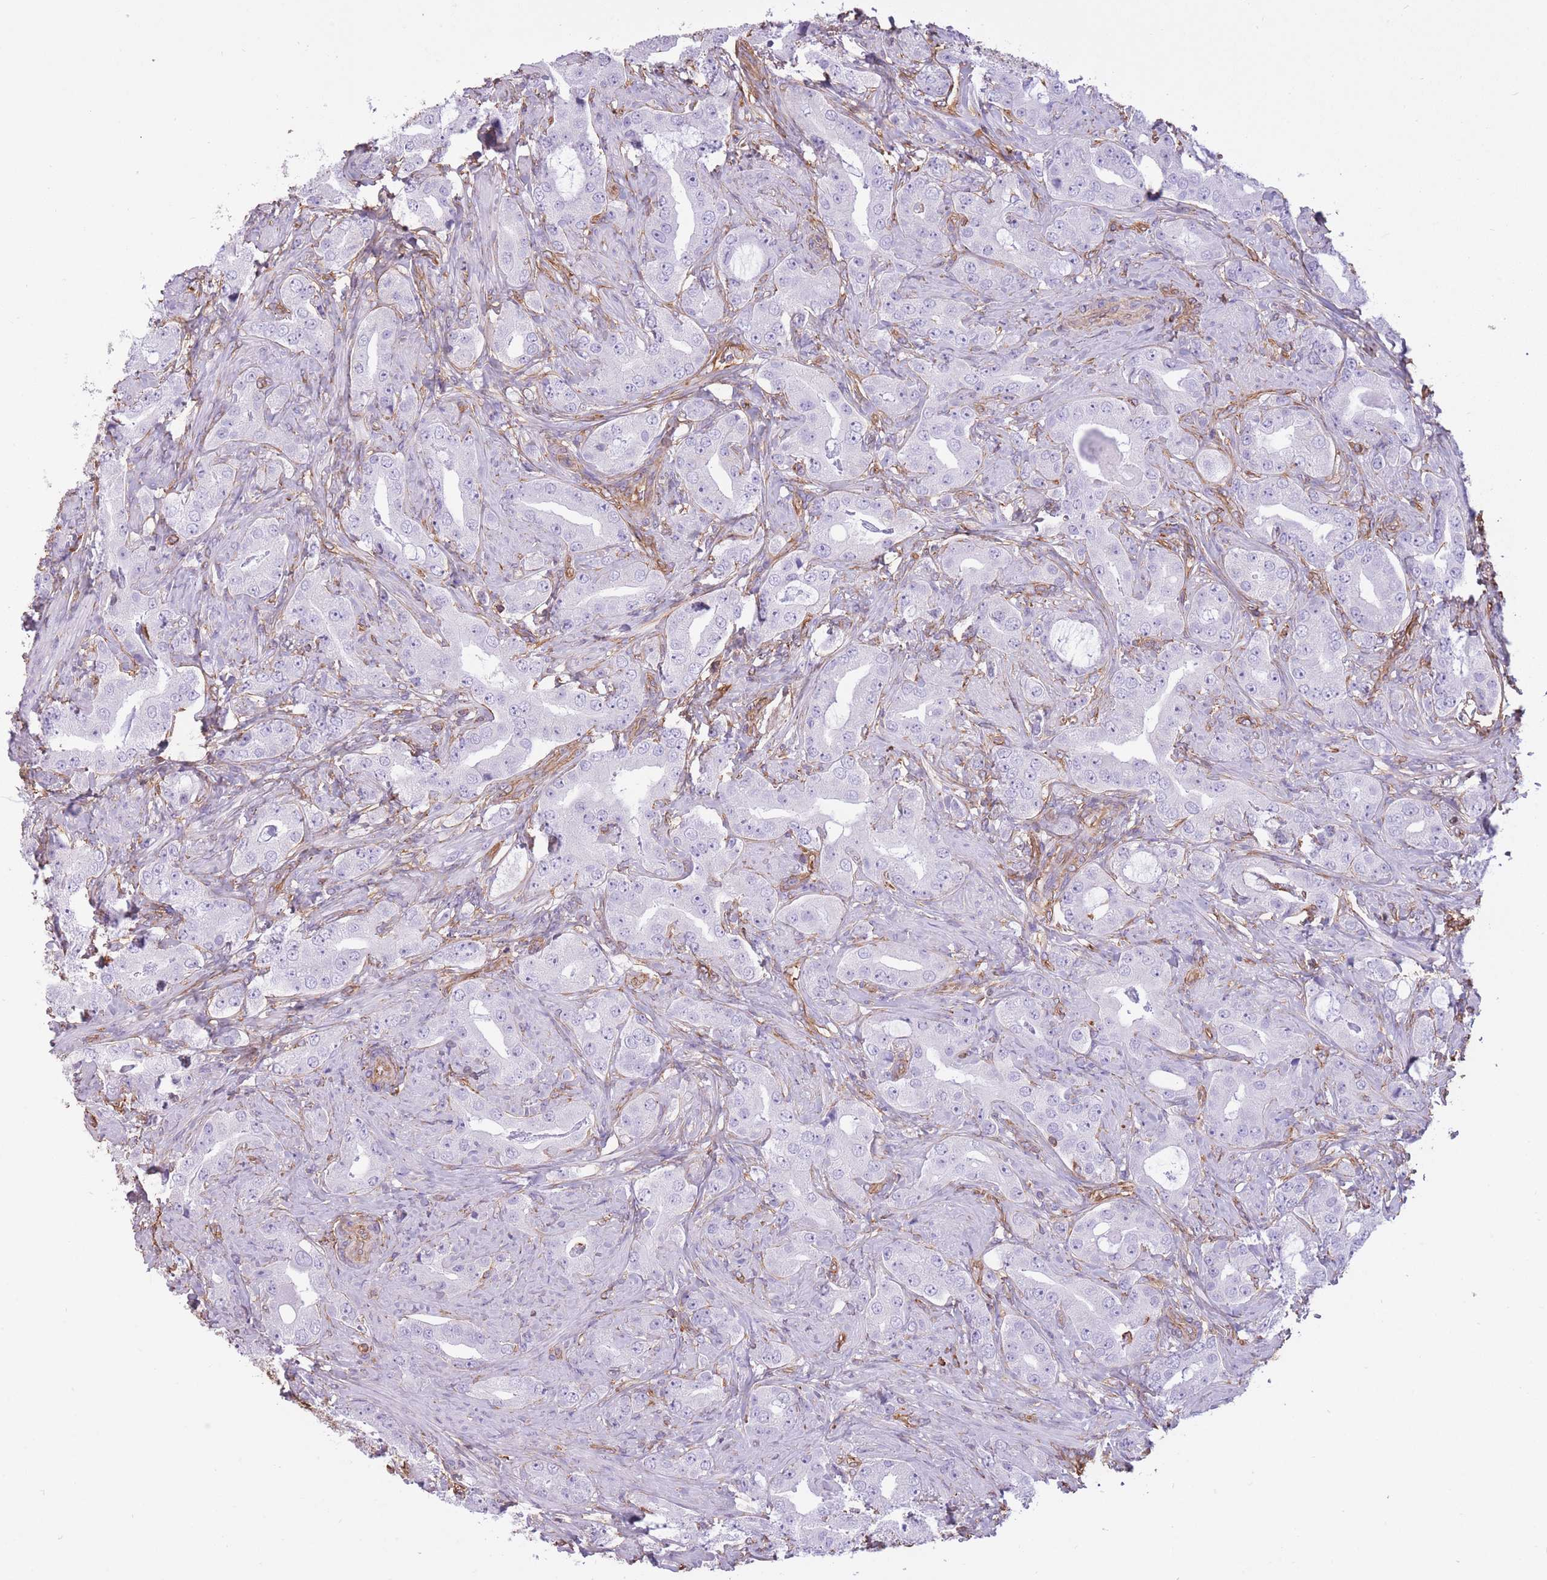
{"staining": {"intensity": "negative", "quantity": "none", "location": "none"}, "tissue": "prostate cancer", "cell_type": "Tumor cells", "image_type": "cancer", "snomed": [{"axis": "morphology", "description": "Adenocarcinoma, High grade"}, {"axis": "topography", "description": "Prostate"}], "caption": "The image displays no staining of tumor cells in prostate high-grade adenocarcinoma.", "gene": "ADD1", "patient": {"sex": "male", "age": 63}}